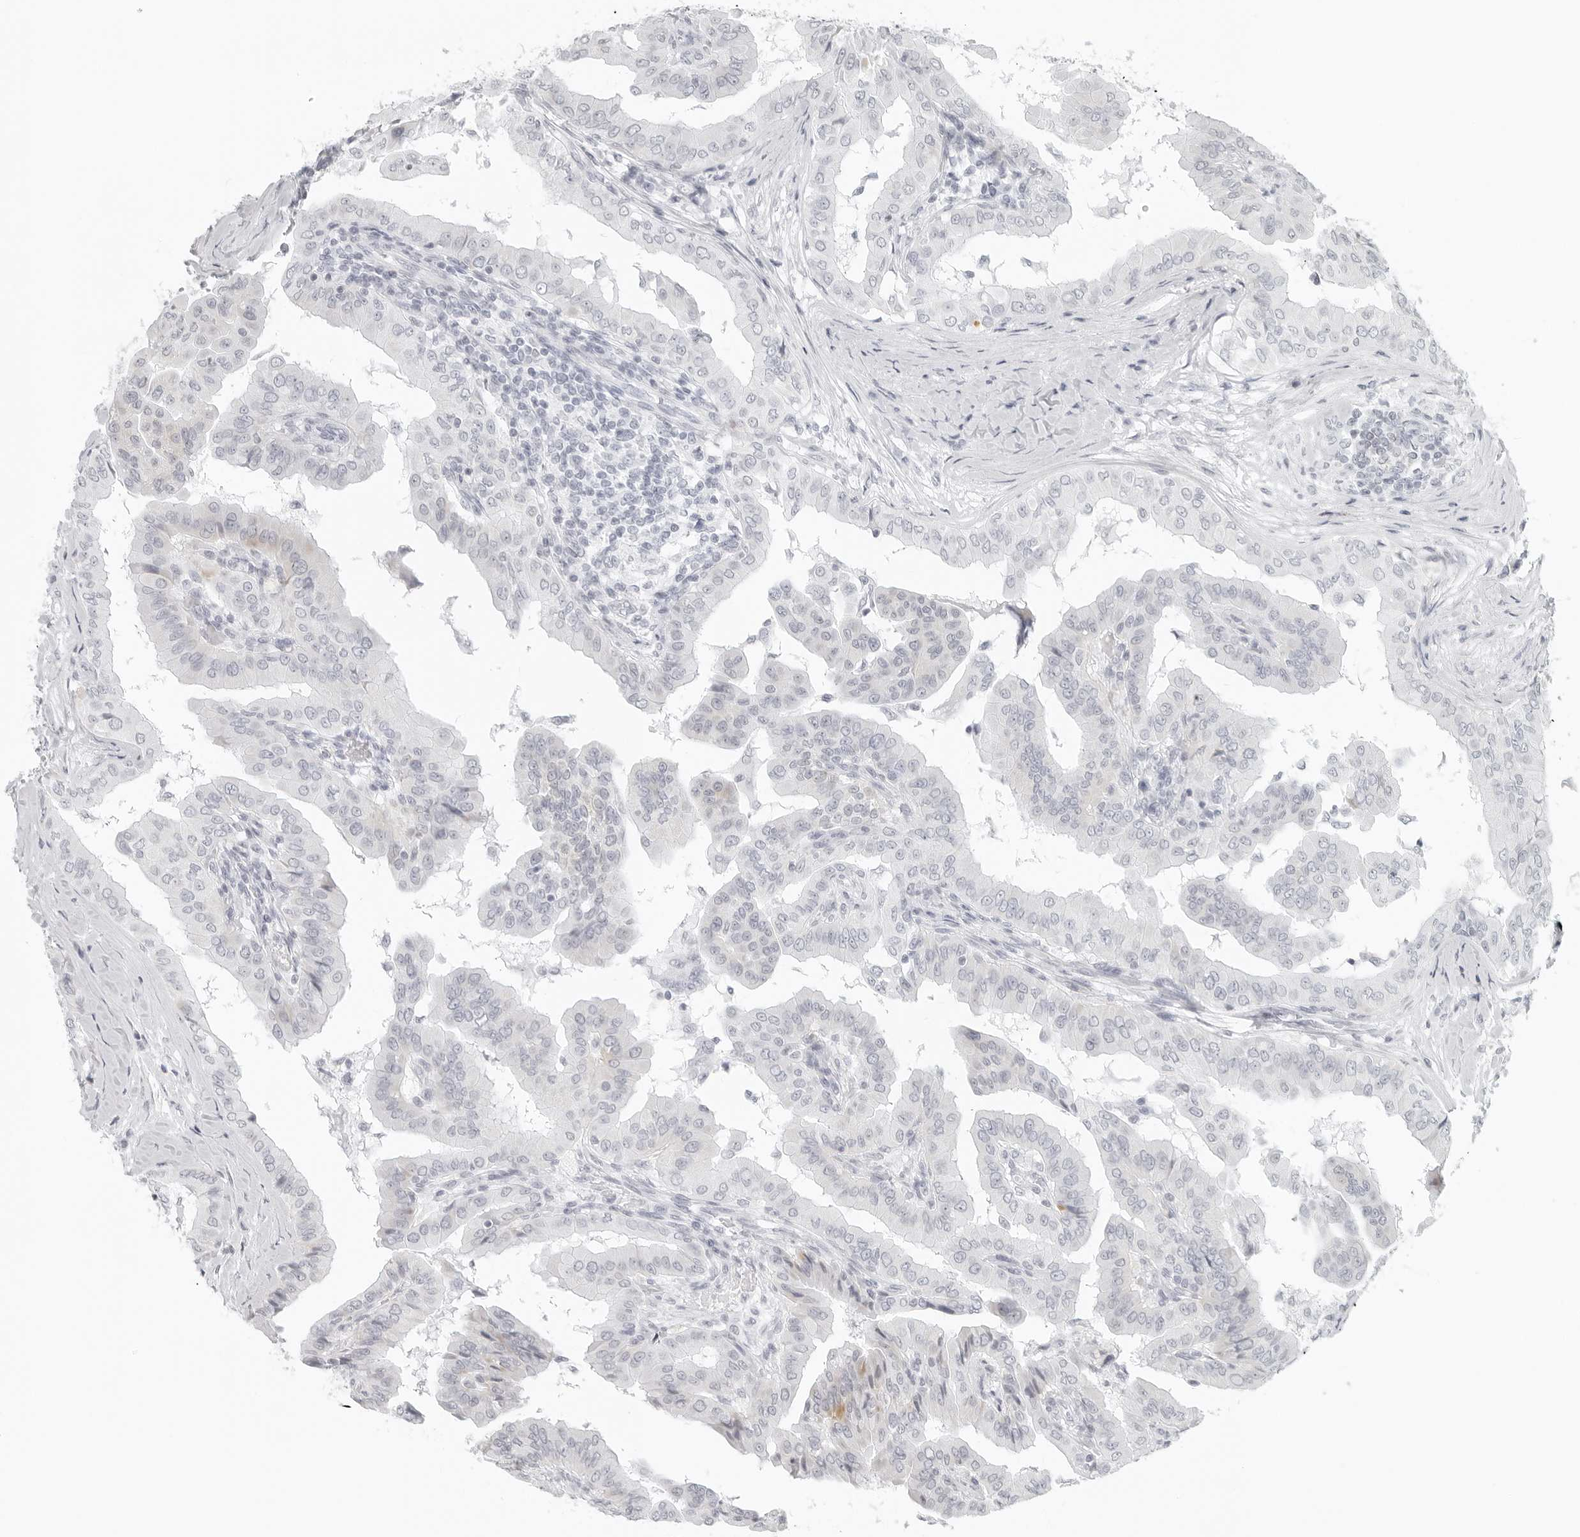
{"staining": {"intensity": "negative", "quantity": "none", "location": "none"}, "tissue": "thyroid cancer", "cell_type": "Tumor cells", "image_type": "cancer", "snomed": [{"axis": "morphology", "description": "Papillary adenocarcinoma, NOS"}, {"axis": "topography", "description": "Thyroid gland"}], "caption": "High magnification brightfield microscopy of thyroid cancer stained with DAB (3,3'-diaminobenzidine) (brown) and counterstained with hematoxylin (blue): tumor cells show no significant positivity.", "gene": "RPS6KC1", "patient": {"sex": "male", "age": 33}}